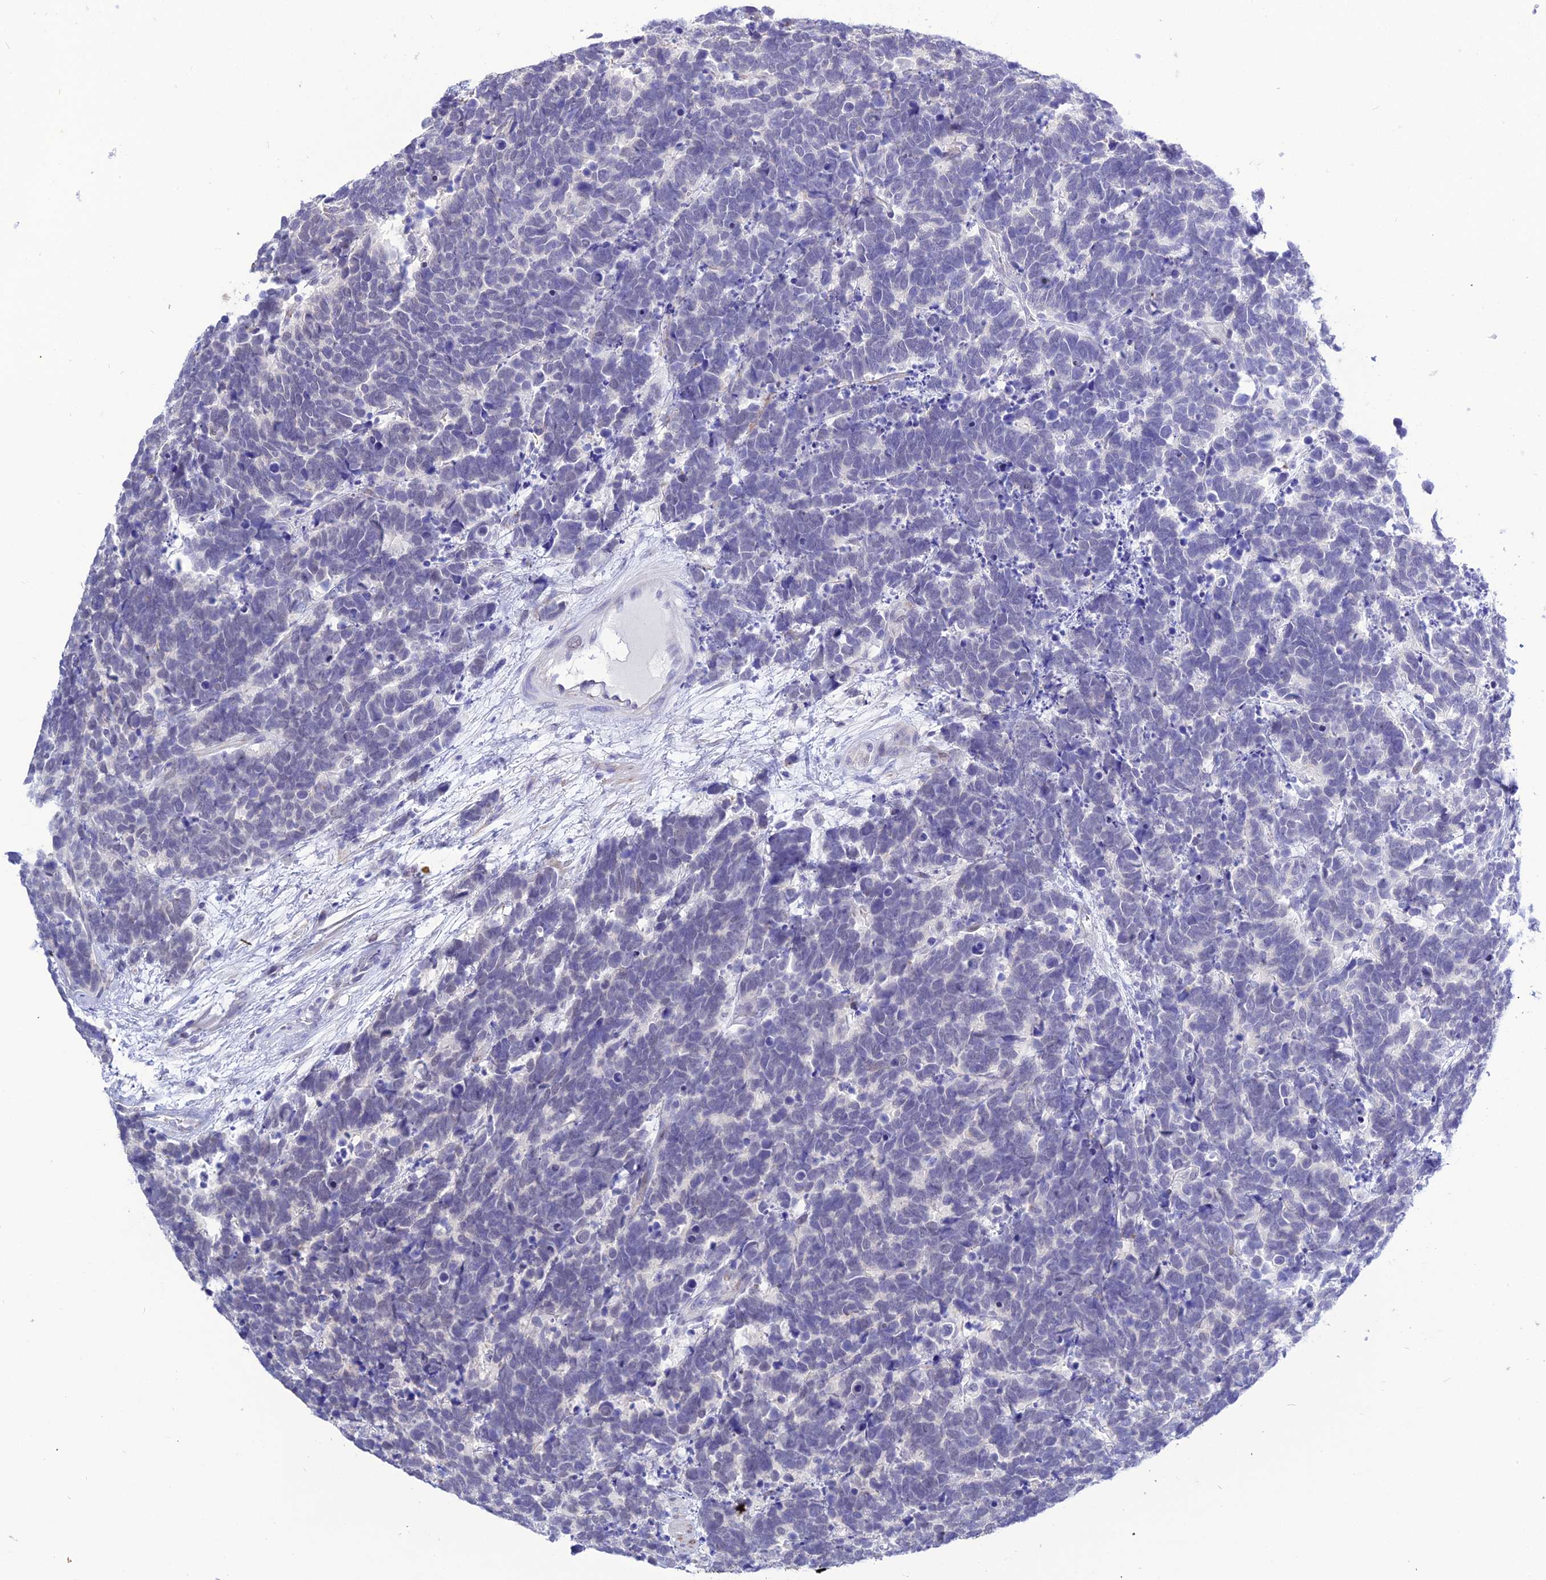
{"staining": {"intensity": "negative", "quantity": "none", "location": "none"}, "tissue": "carcinoid", "cell_type": "Tumor cells", "image_type": "cancer", "snomed": [{"axis": "morphology", "description": "Carcinoma, NOS"}, {"axis": "morphology", "description": "Carcinoid, malignant, NOS"}, {"axis": "topography", "description": "Urinary bladder"}], "caption": "Tumor cells are negative for brown protein staining in carcinoid.", "gene": "DEFB107A", "patient": {"sex": "male", "age": 57}}